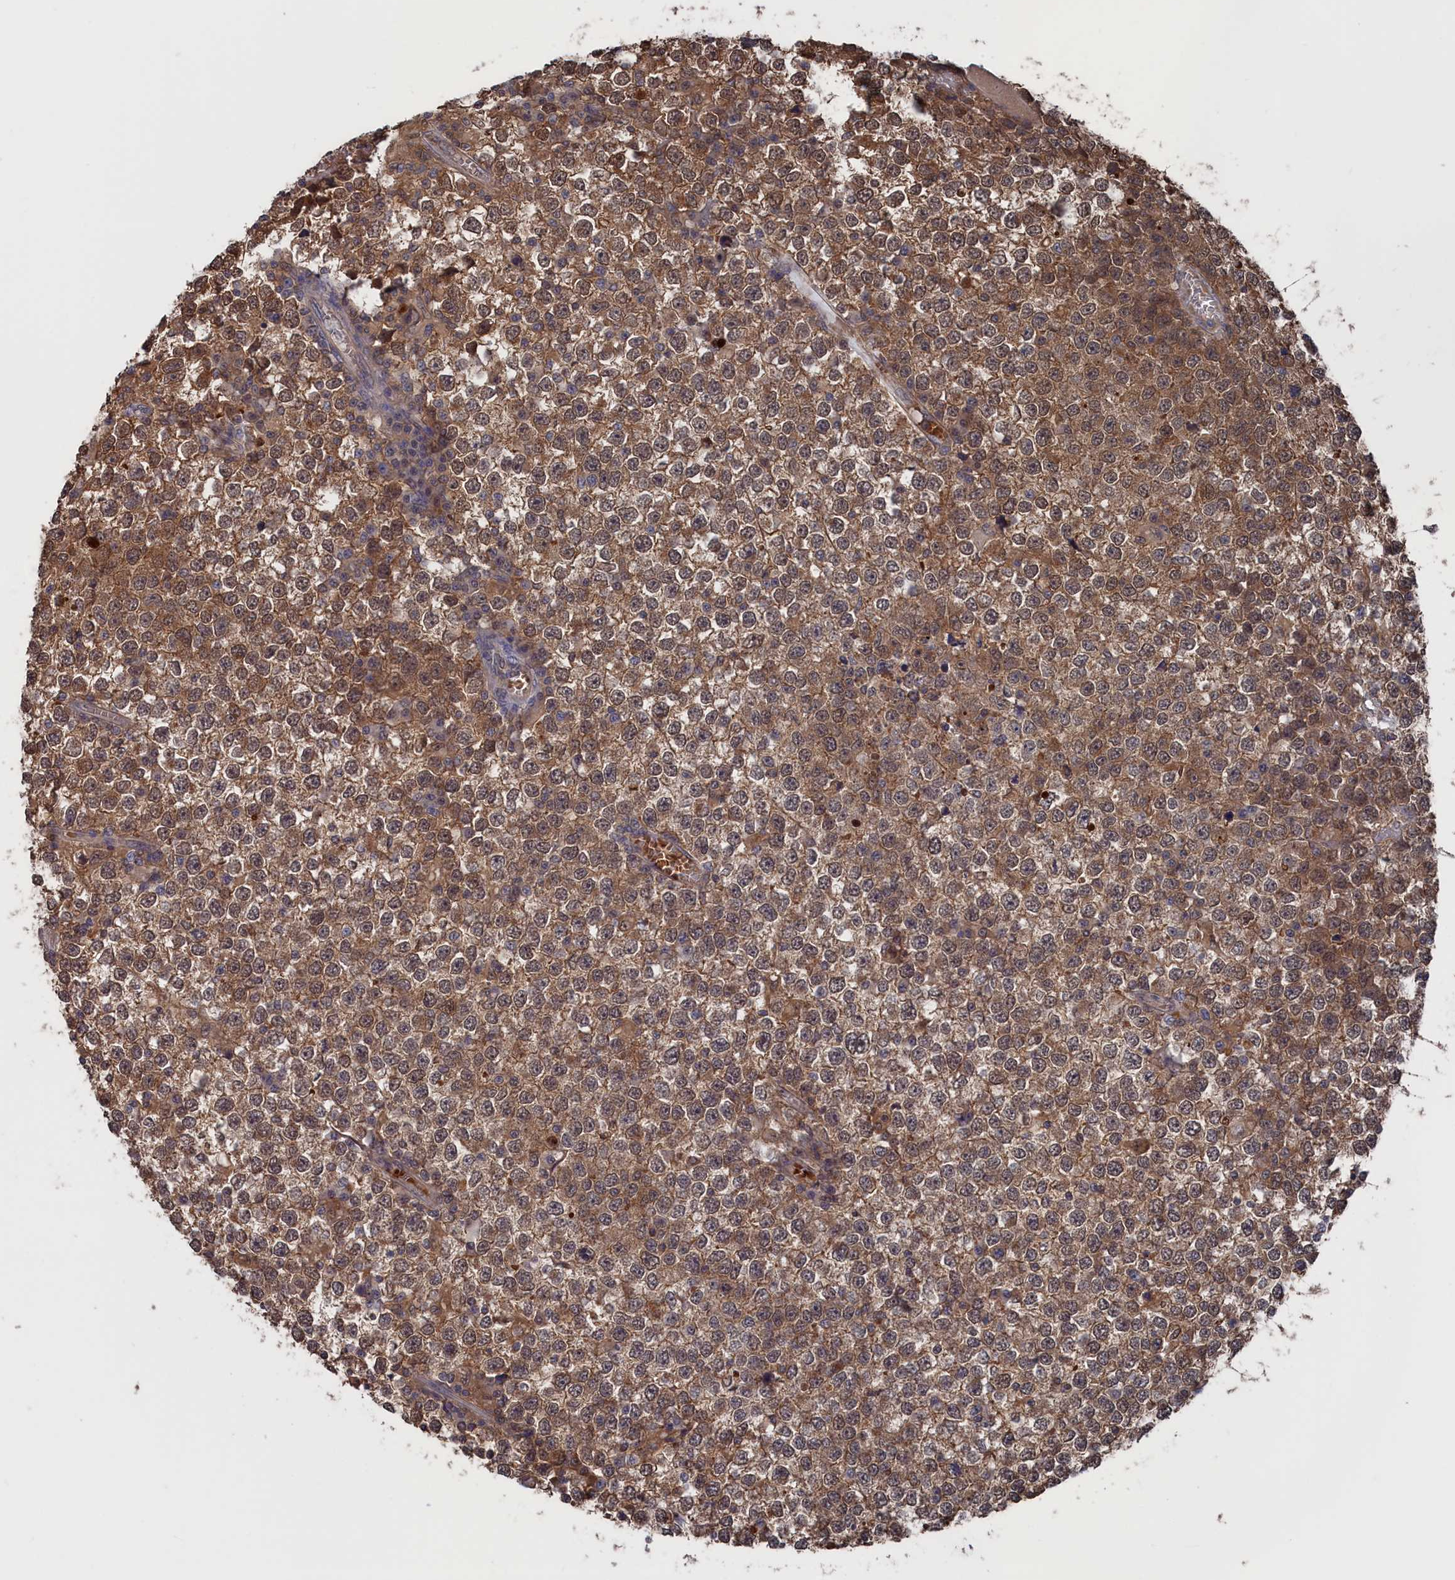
{"staining": {"intensity": "moderate", "quantity": ">75%", "location": "cytoplasmic/membranous"}, "tissue": "testis cancer", "cell_type": "Tumor cells", "image_type": "cancer", "snomed": [{"axis": "morphology", "description": "Seminoma, NOS"}, {"axis": "topography", "description": "Testis"}], "caption": "Tumor cells reveal medium levels of moderate cytoplasmic/membranous staining in approximately >75% of cells in testis cancer.", "gene": "NUTF2", "patient": {"sex": "male", "age": 65}}